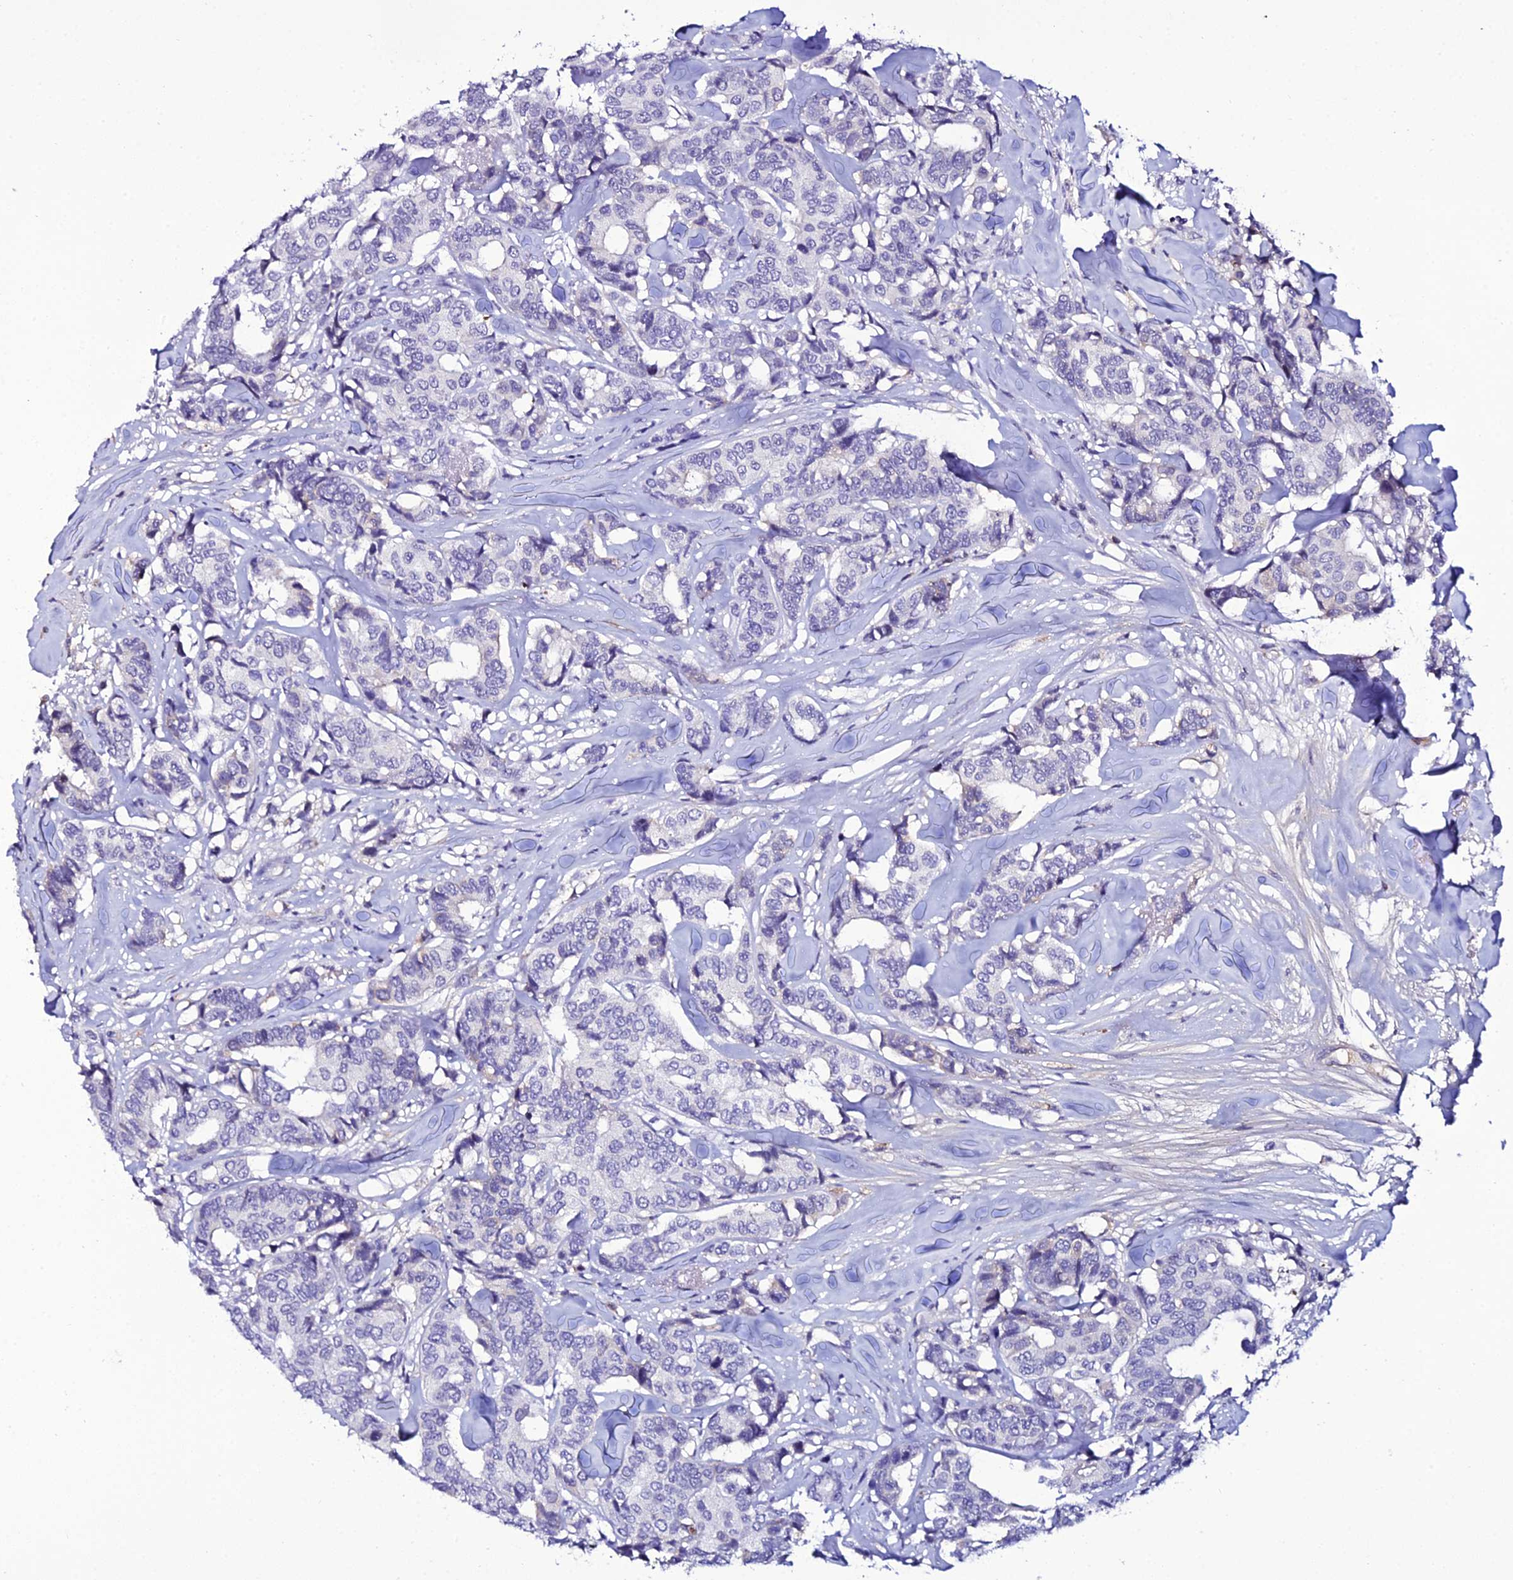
{"staining": {"intensity": "negative", "quantity": "none", "location": "none"}, "tissue": "breast cancer", "cell_type": "Tumor cells", "image_type": "cancer", "snomed": [{"axis": "morphology", "description": "Duct carcinoma"}, {"axis": "topography", "description": "Breast"}], "caption": "The photomicrograph reveals no staining of tumor cells in invasive ductal carcinoma (breast).", "gene": "DEFB132", "patient": {"sex": "female", "age": 87}}